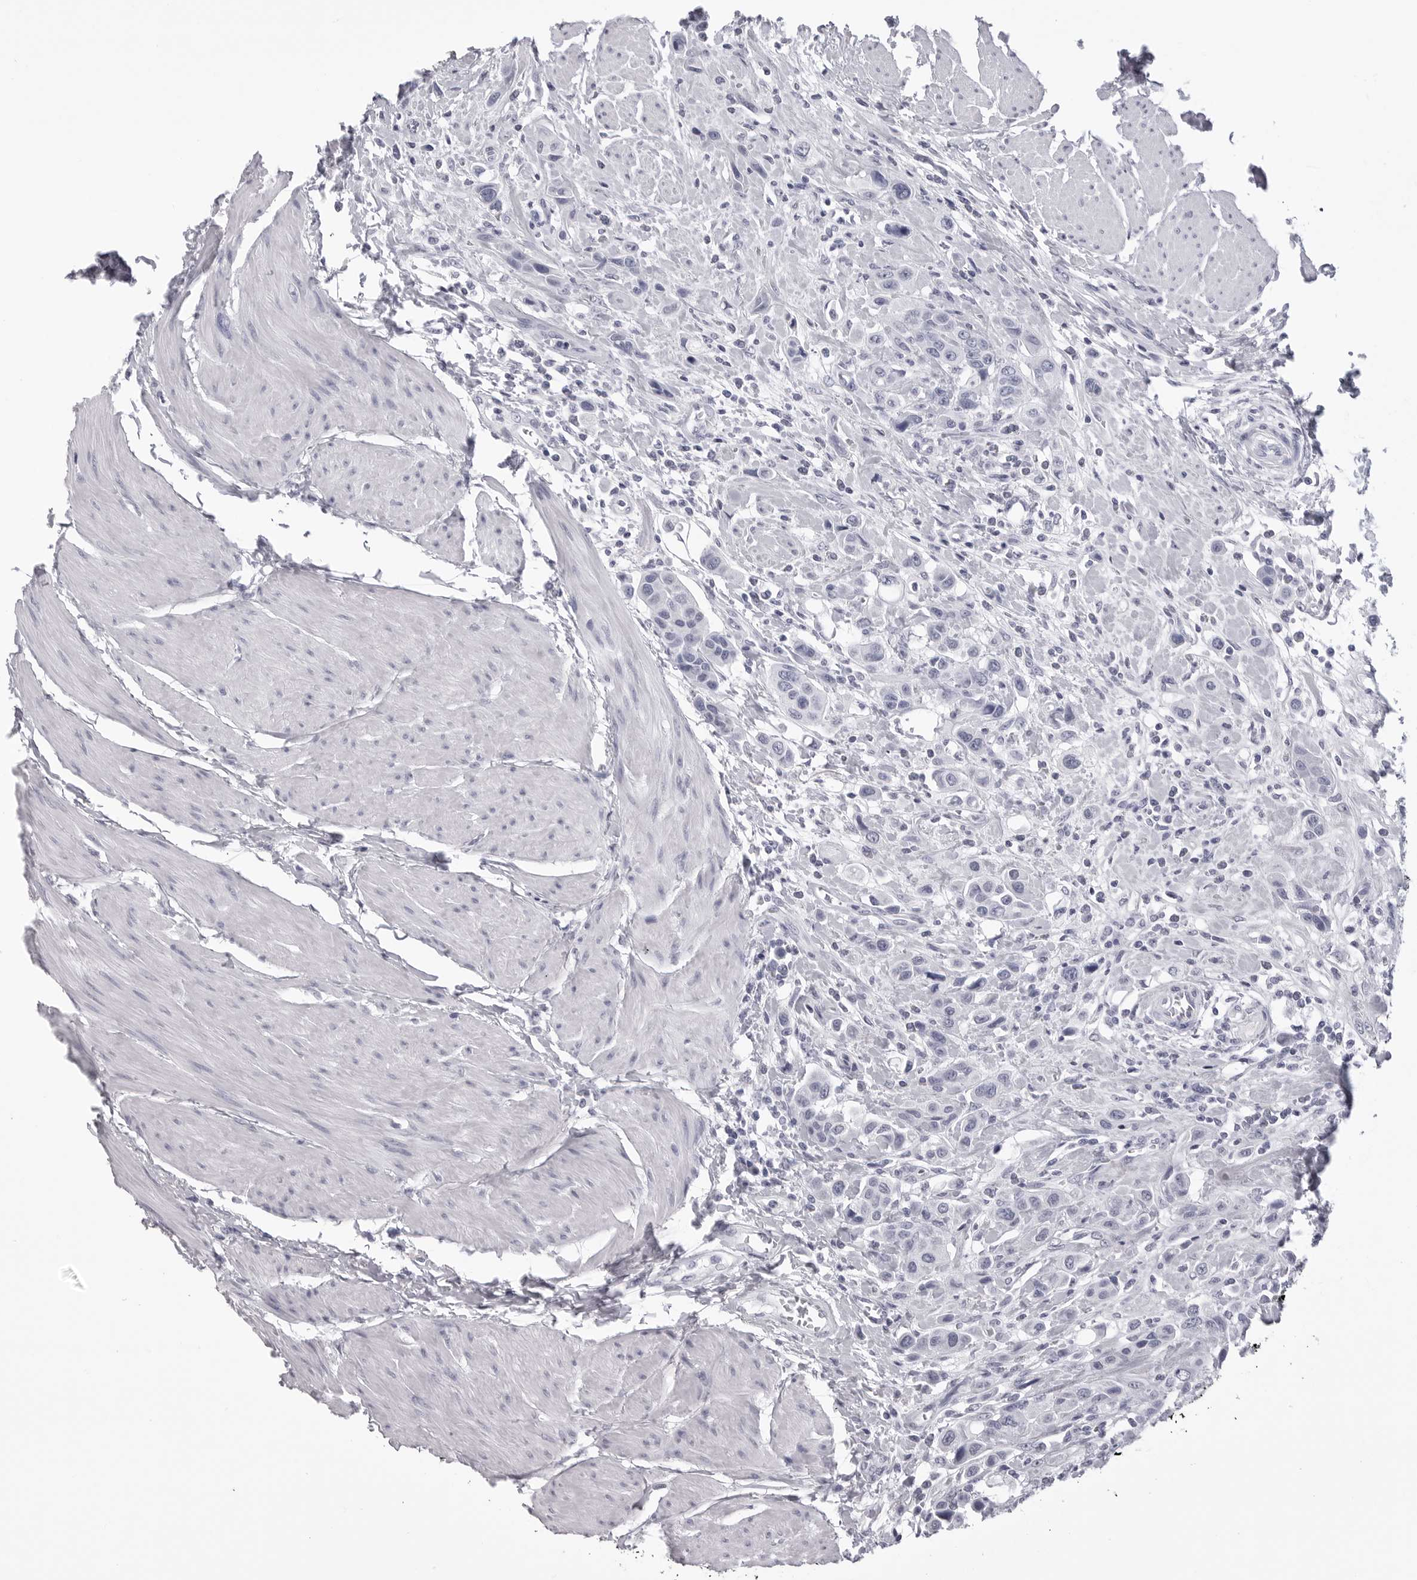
{"staining": {"intensity": "negative", "quantity": "none", "location": "none"}, "tissue": "urothelial cancer", "cell_type": "Tumor cells", "image_type": "cancer", "snomed": [{"axis": "morphology", "description": "Urothelial carcinoma, High grade"}, {"axis": "topography", "description": "Urinary bladder"}], "caption": "Tumor cells are negative for protein expression in human urothelial cancer.", "gene": "LGALS4", "patient": {"sex": "male", "age": 50}}